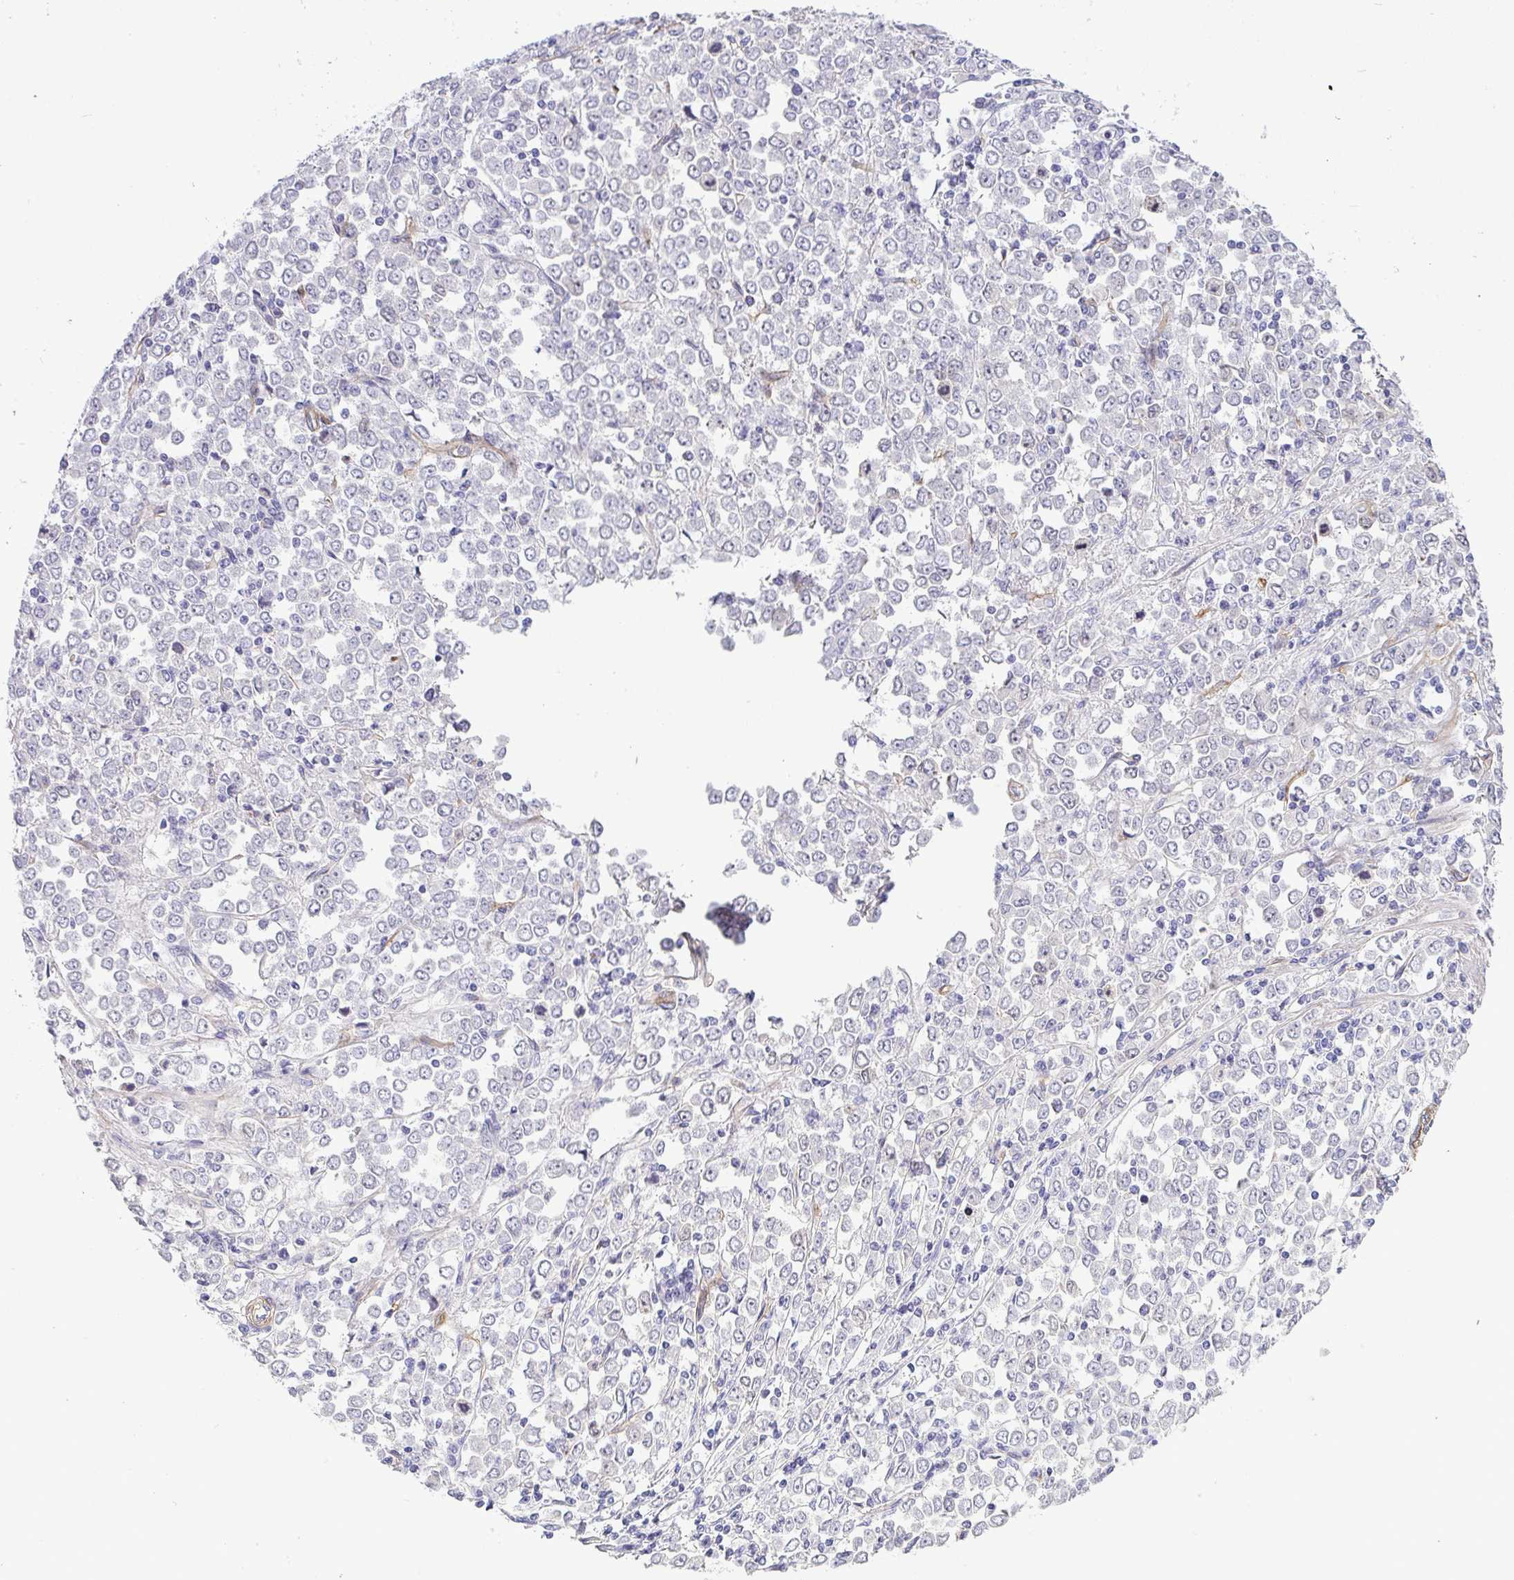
{"staining": {"intensity": "negative", "quantity": "none", "location": "none"}, "tissue": "stomach cancer", "cell_type": "Tumor cells", "image_type": "cancer", "snomed": [{"axis": "morphology", "description": "Adenocarcinoma, NOS"}, {"axis": "topography", "description": "Stomach, upper"}], "caption": "Immunohistochemical staining of adenocarcinoma (stomach) demonstrates no significant expression in tumor cells.", "gene": "UBE2S", "patient": {"sex": "male", "age": 70}}